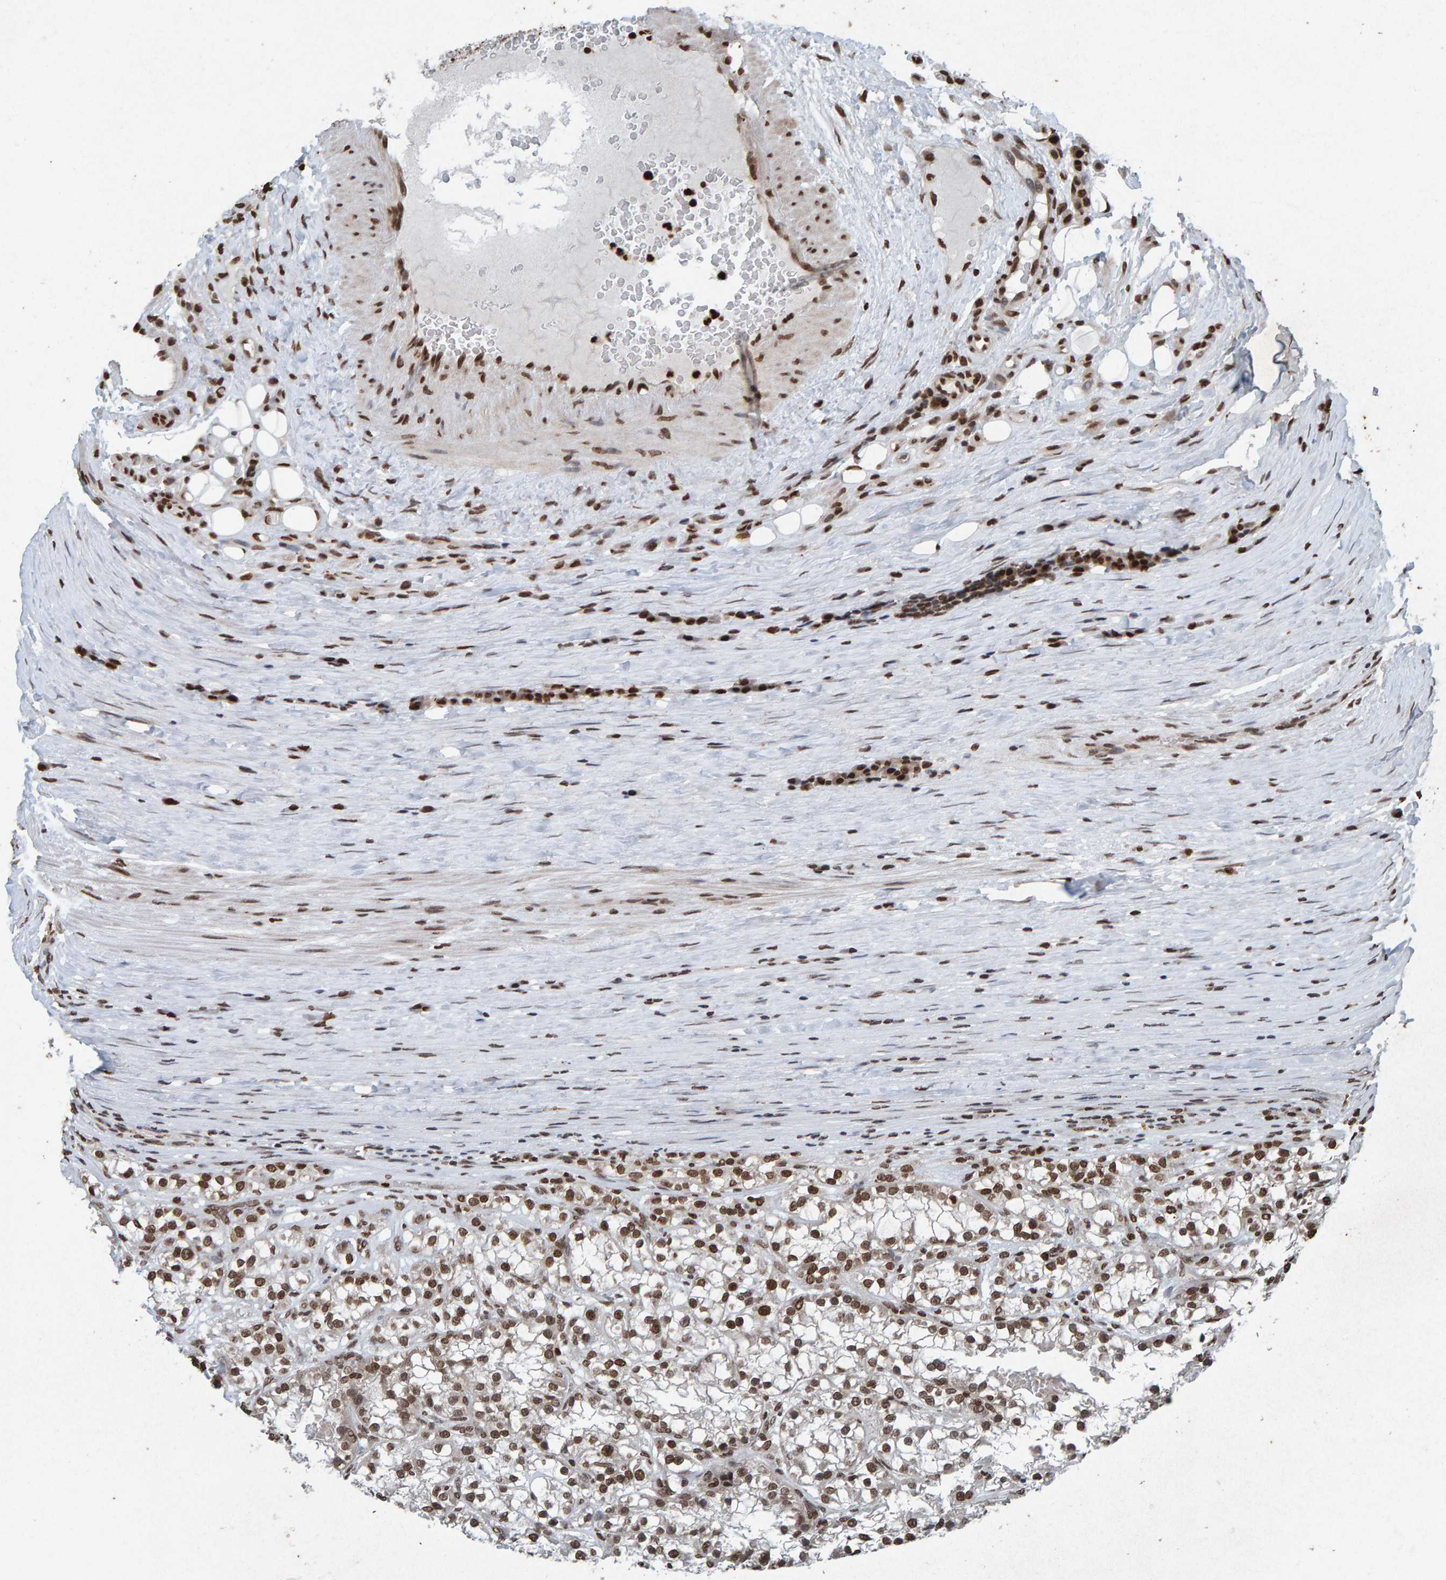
{"staining": {"intensity": "moderate", "quantity": ">75%", "location": "nuclear"}, "tissue": "renal cancer", "cell_type": "Tumor cells", "image_type": "cancer", "snomed": [{"axis": "morphology", "description": "Adenocarcinoma, NOS"}, {"axis": "topography", "description": "Kidney"}], "caption": "A brown stain highlights moderate nuclear staining of a protein in renal cancer (adenocarcinoma) tumor cells.", "gene": "H2AZ1", "patient": {"sex": "female", "age": 52}}